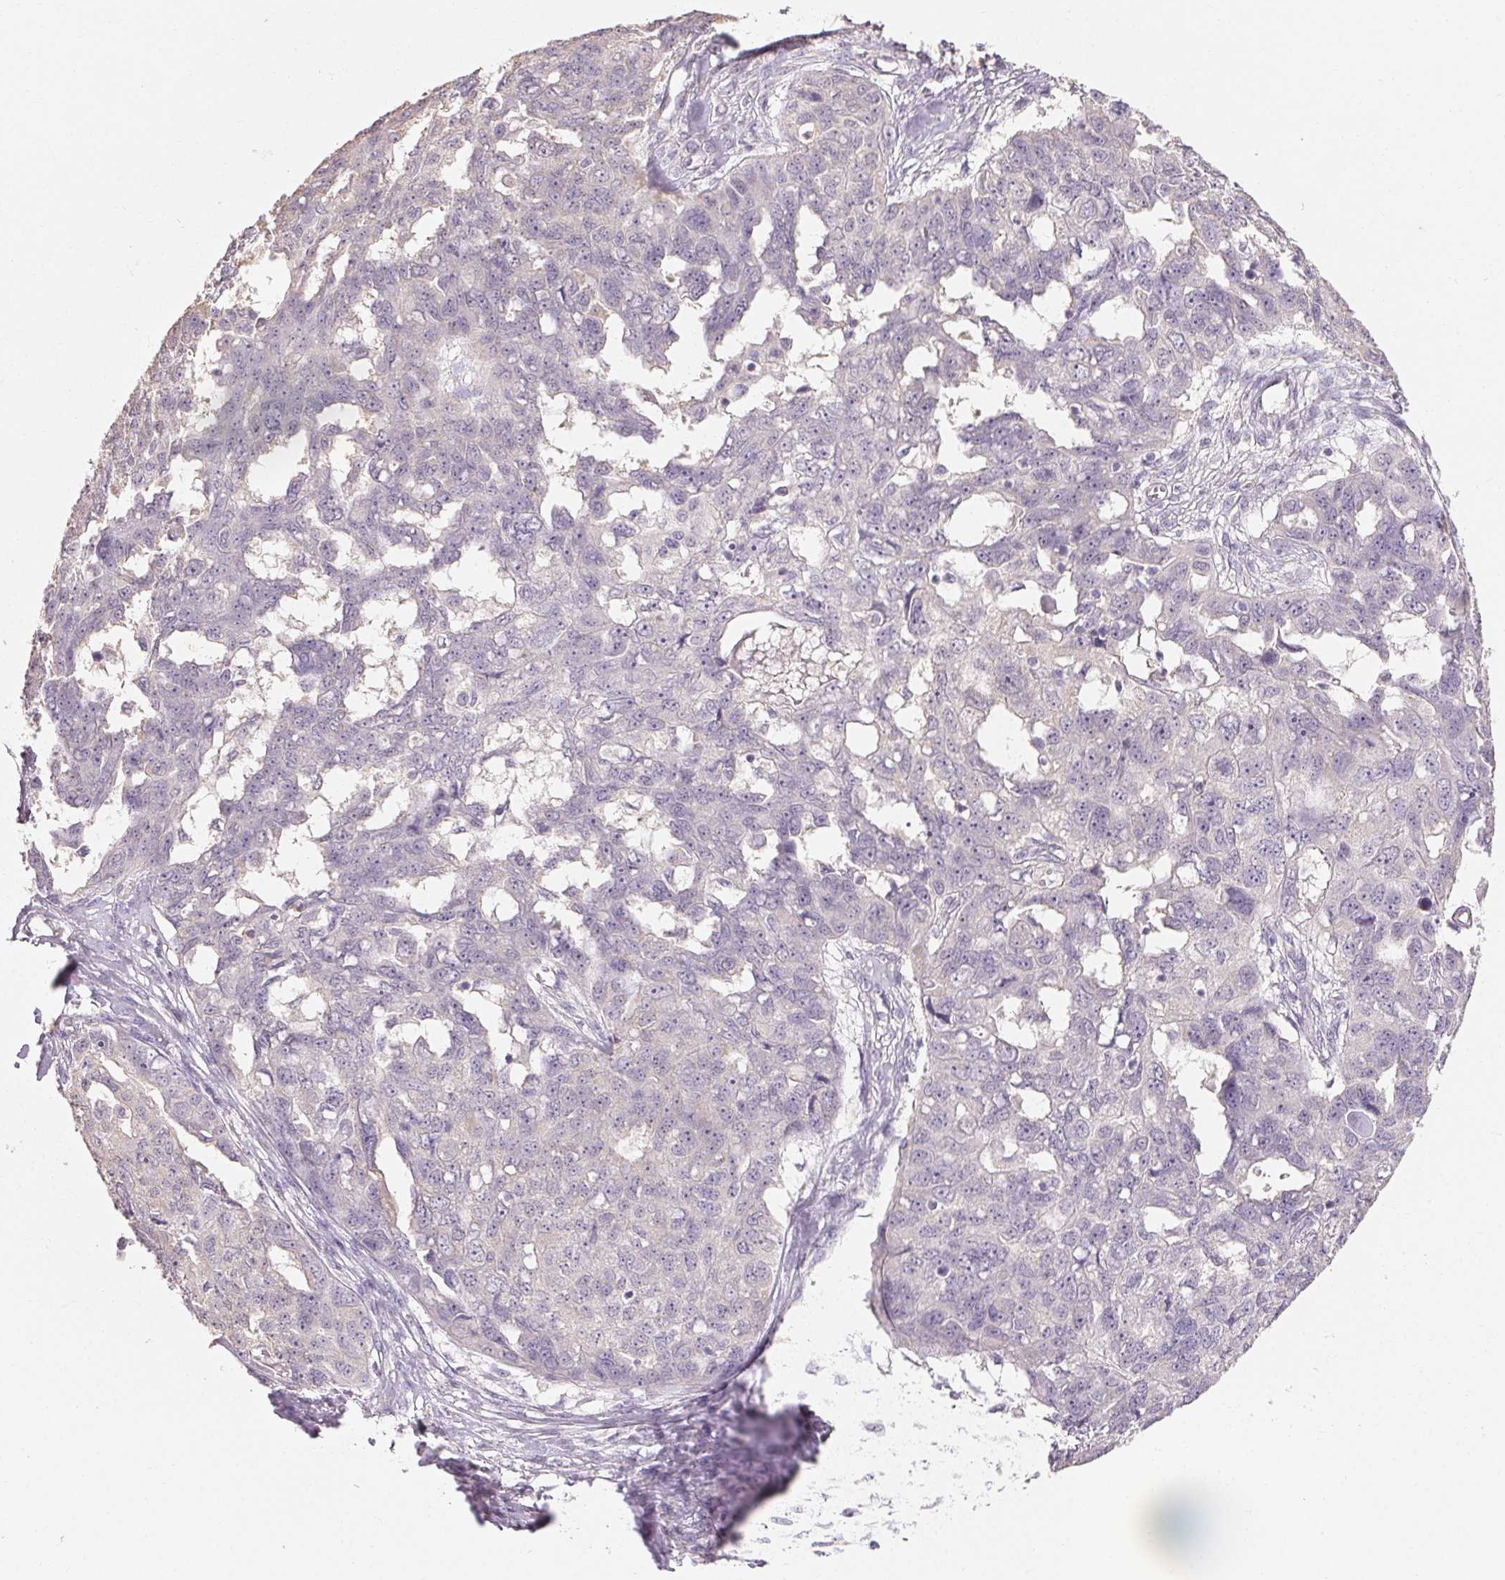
{"staining": {"intensity": "negative", "quantity": "none", "location": "none"}, "tissue": "ovarian cancer", "cell_type": "Tumor cells", "image_type": "cancer", "snomed": [{"axis": "morphology", "description": "Carcinoma, endometroid"}, {"axis": "topography", "description": "Ovary"}], "caption": "The IHC histopathology image has no significant positivity in tumor cells of endometroid carcinoma (ovarian) tissue.", "gene": "MAP7D2", "patient": {"sex": "female", "age": 70}}